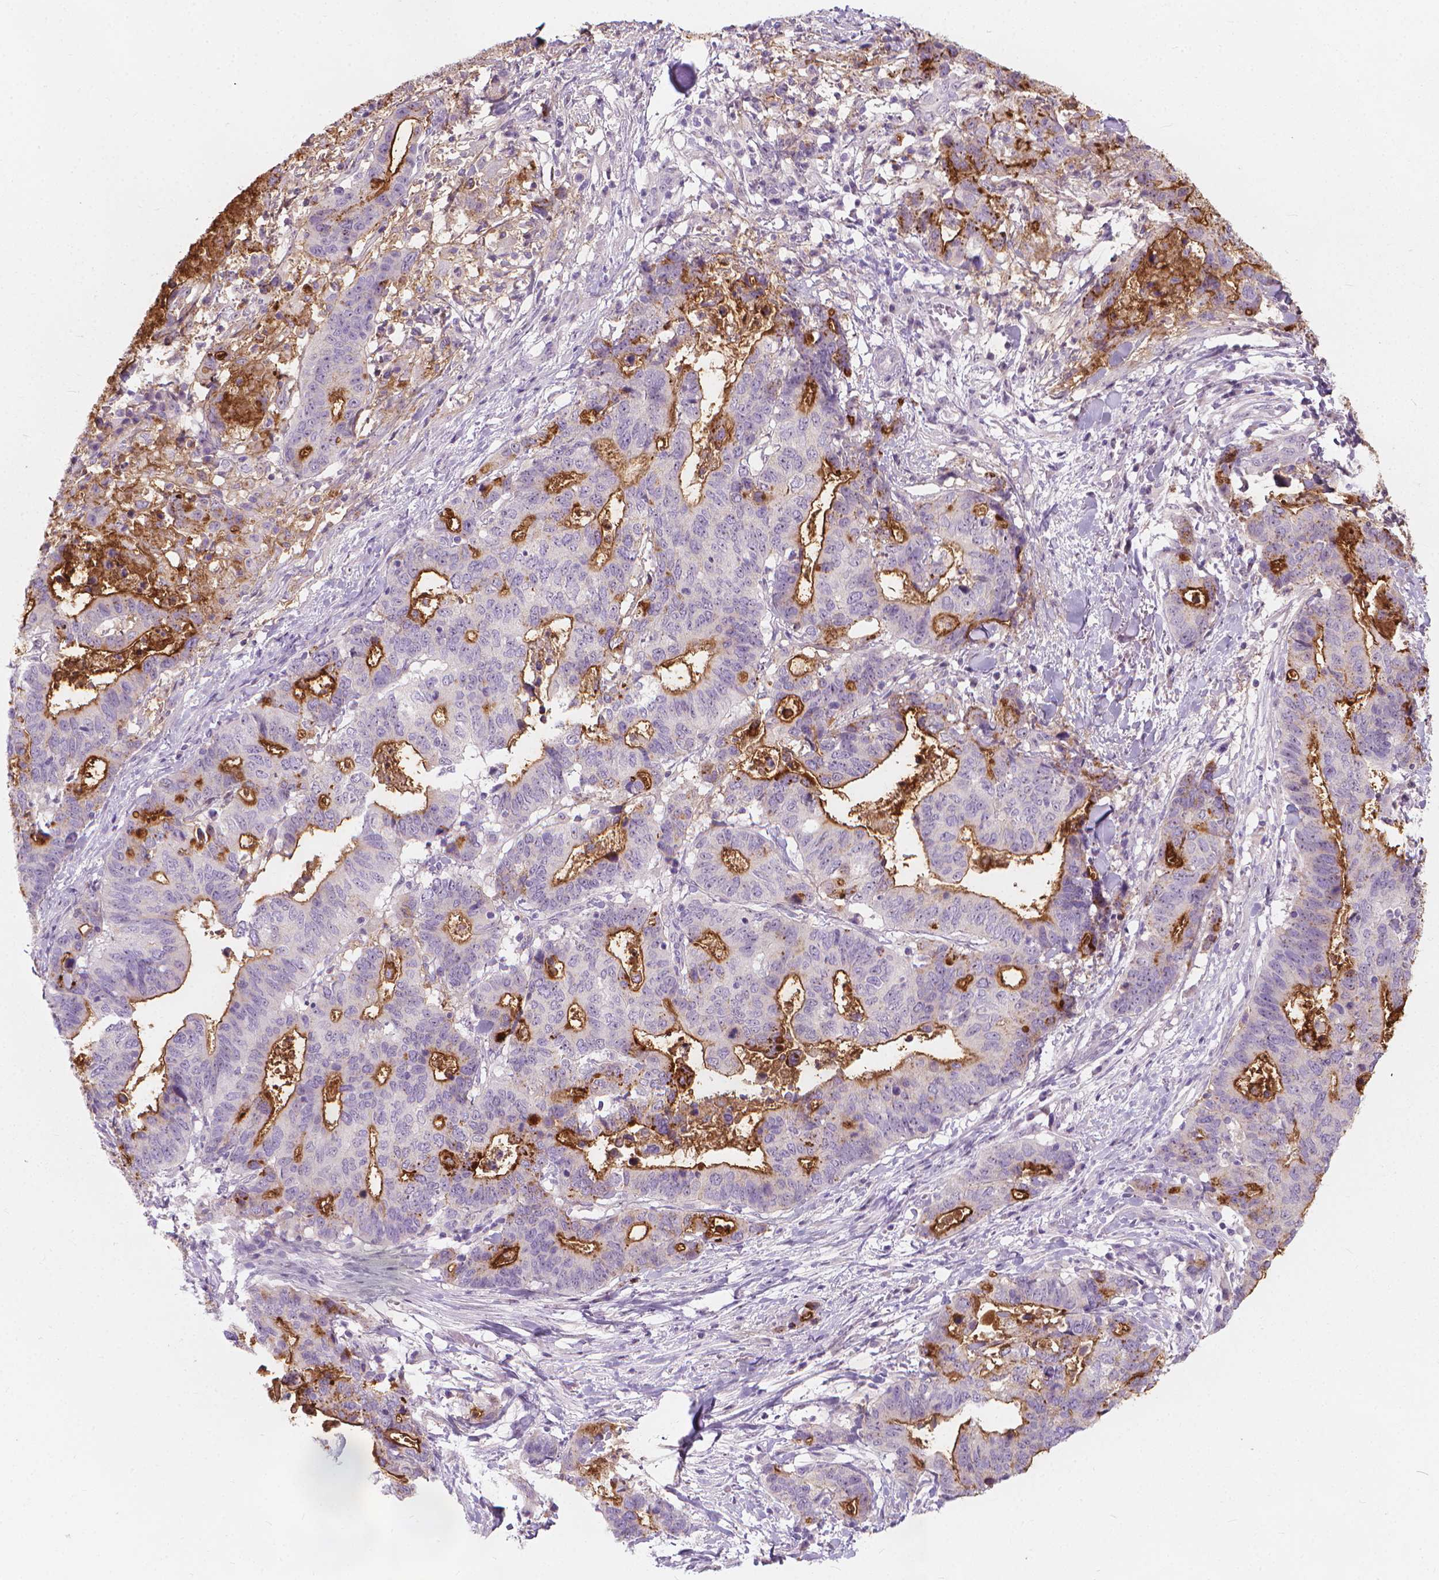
{"staining": {"intensity": "moderate", "quantity": "<25%", "location": "cytoplasmic/membranous"}, "tissue": "stomach cancer", "cell_type": "Tumor cells", "image_type": "cancer", "snomed": [{"axis": "morphology", "description": "Adenocarcinoma, NOS"}, {"axis": "topography", "description": "Stomach, upper"}], "caption": "Tumor cells reveal low levels of moderate cytoplasmic/membranous positivity in about <25% of cells in stomach cancer.", "gene": "GPRC5A", "patient": {"sex": "female", "age": 67}}